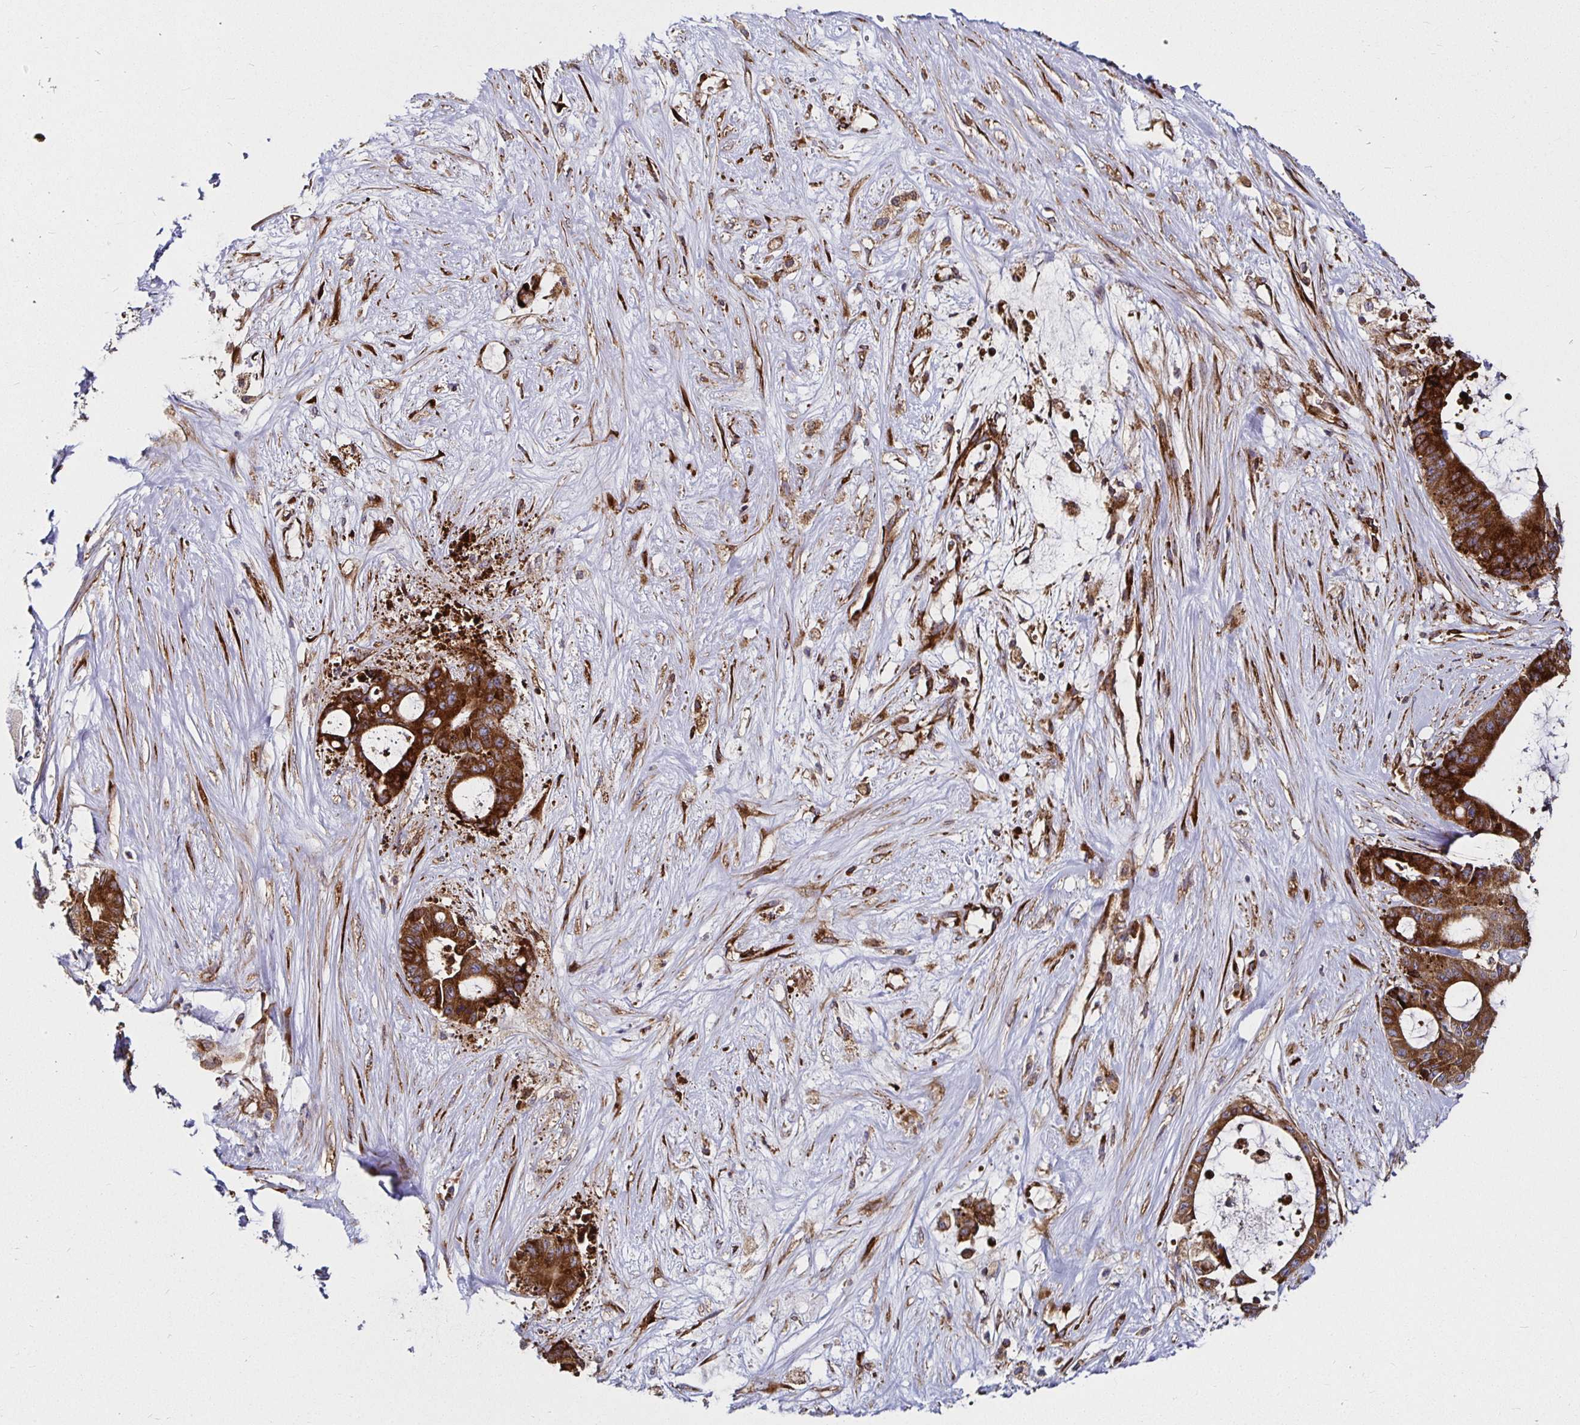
{"staining": {"intensity": "strong", "quantity": ">75%", "location": "cytoplasmic/membranous"}, "tissue": "liver cancer", "cell_type": "Tumor cells", "image_type": "cancer", "snomed": [{"axis": "morphology", "description": "Normal tissue, NOS"}, {"axis": "morphology", "description": "Cholangiocarcinoma"}, {"axis": "topography", "description": "Liver"}, {"axis": "topography", "description": "Peripheral nerve tissue"}], "caption": "Protein staining of liver cancer tissue shows strong cytoplasmic/membranous staining in about >75% of tumor cells.", "gene": "SMYD3", "patient": {"sex": "female", "age": 73}}